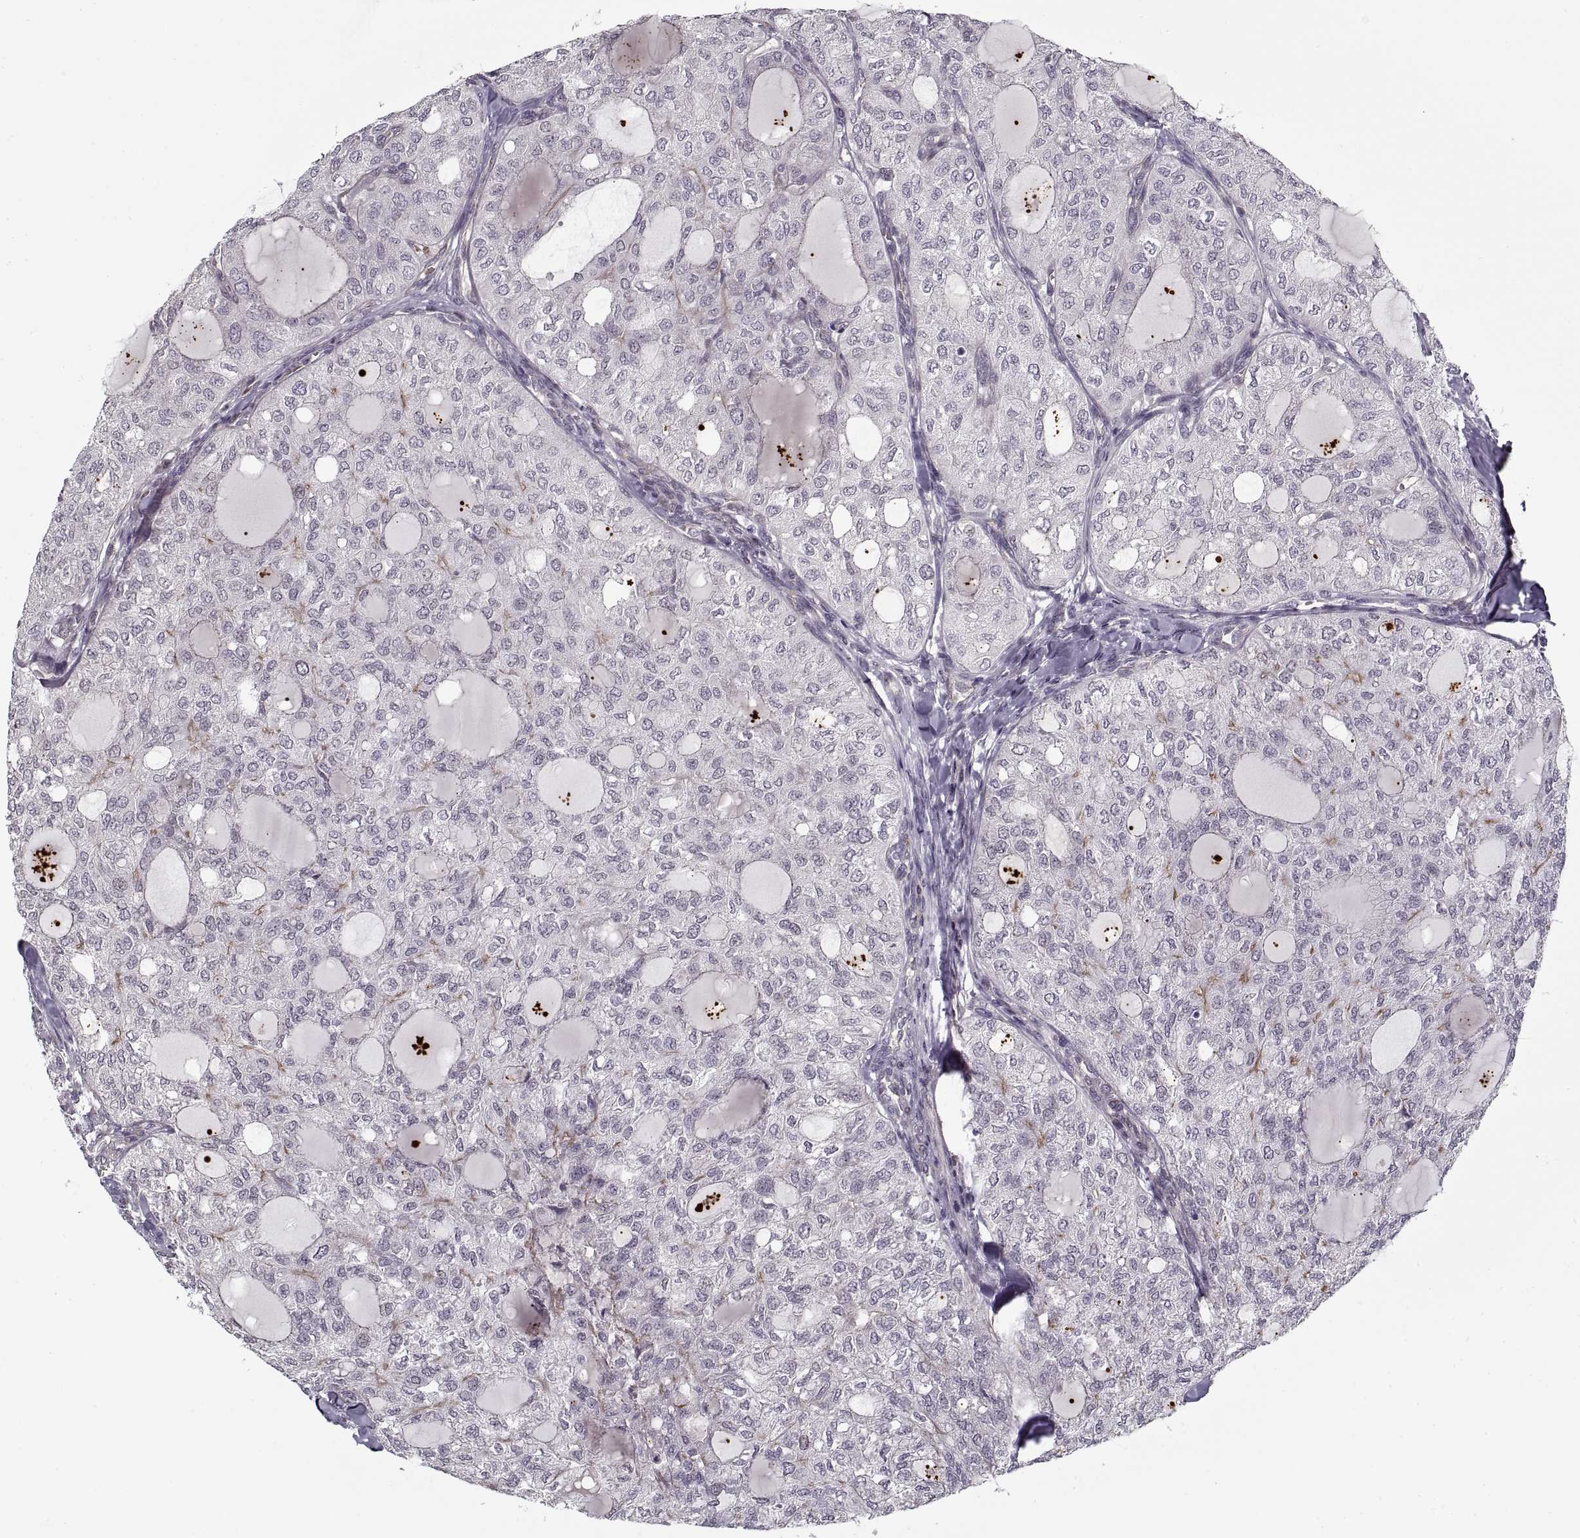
{"staining": {"intensity": "negative", "quantity": "none", "location": "none"}, "tissue": "thyroid cancer", "cell_type": "Tumor cells", "image_type": "cancer", "snomed": [{"axis": "morphology", "description": "Follicular adenoma carcinoma, NOS"}, {"axis": "topography", "description": "Thyroid gland"}], "caption": "High power microscopy image of an immunohistochemistry histopathology image of thyroid cancer, revealing no significant expression in tumor cells. Nuclei are stained in blue.", "gene": "LAMB2", "patient": {"sex": "male", "age": 75}}